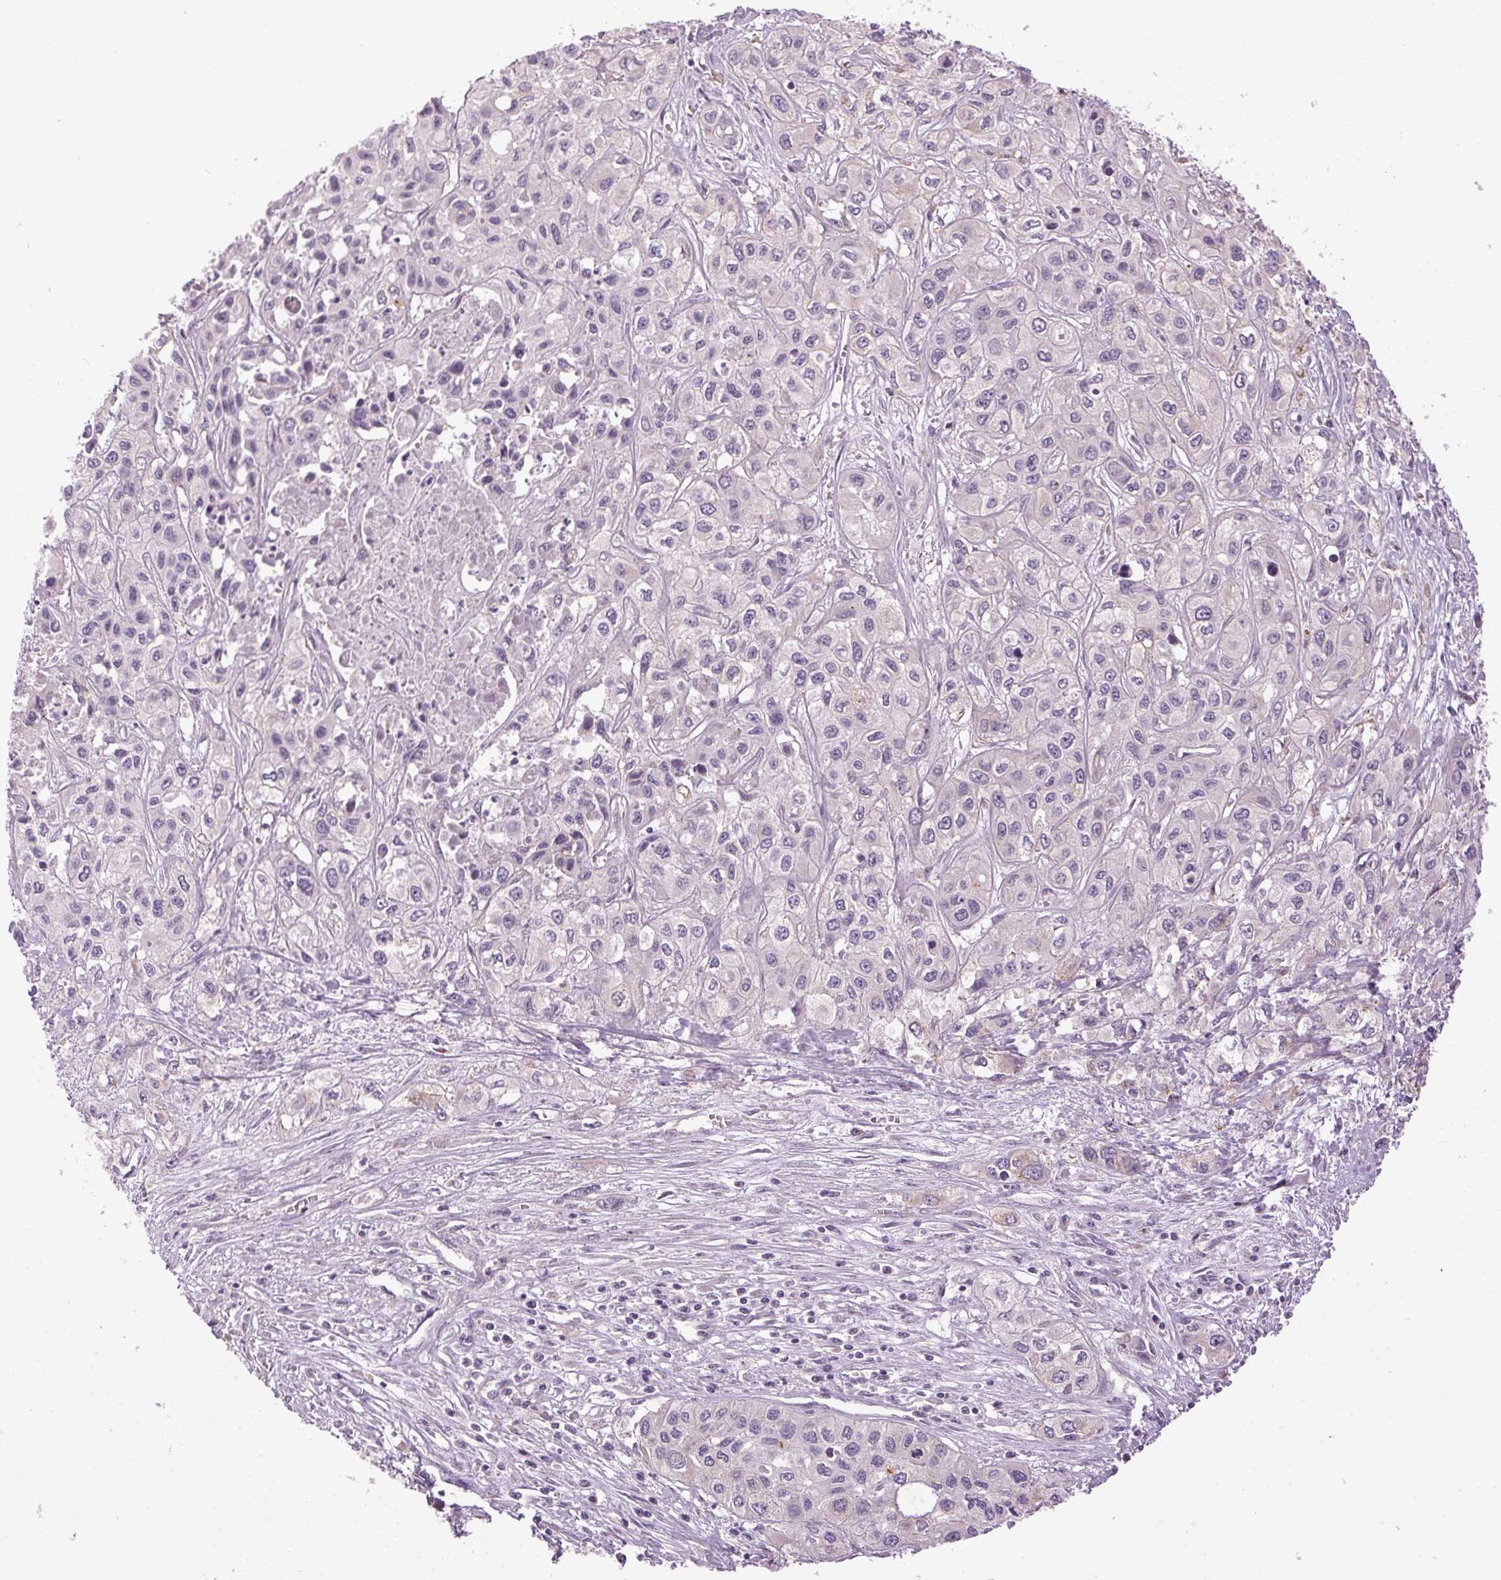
{"staining": {"intensity": "negative", "quantity": "none", "location": "none"}, "tissue": "liver cancer", "cell_type": "Tumor cells", "image_type": "cancer", "snomed": [{"axis": "morphology", "description": "Cholangiocarcinoma"}, {"axis": "topography", "description": "Liver"}], "caption": "There is no significant staining in tumor cells of liver cholangiocarcinoma.", "gene": "GOLPH3", "patient": {"sex": "female", "age": 66}}